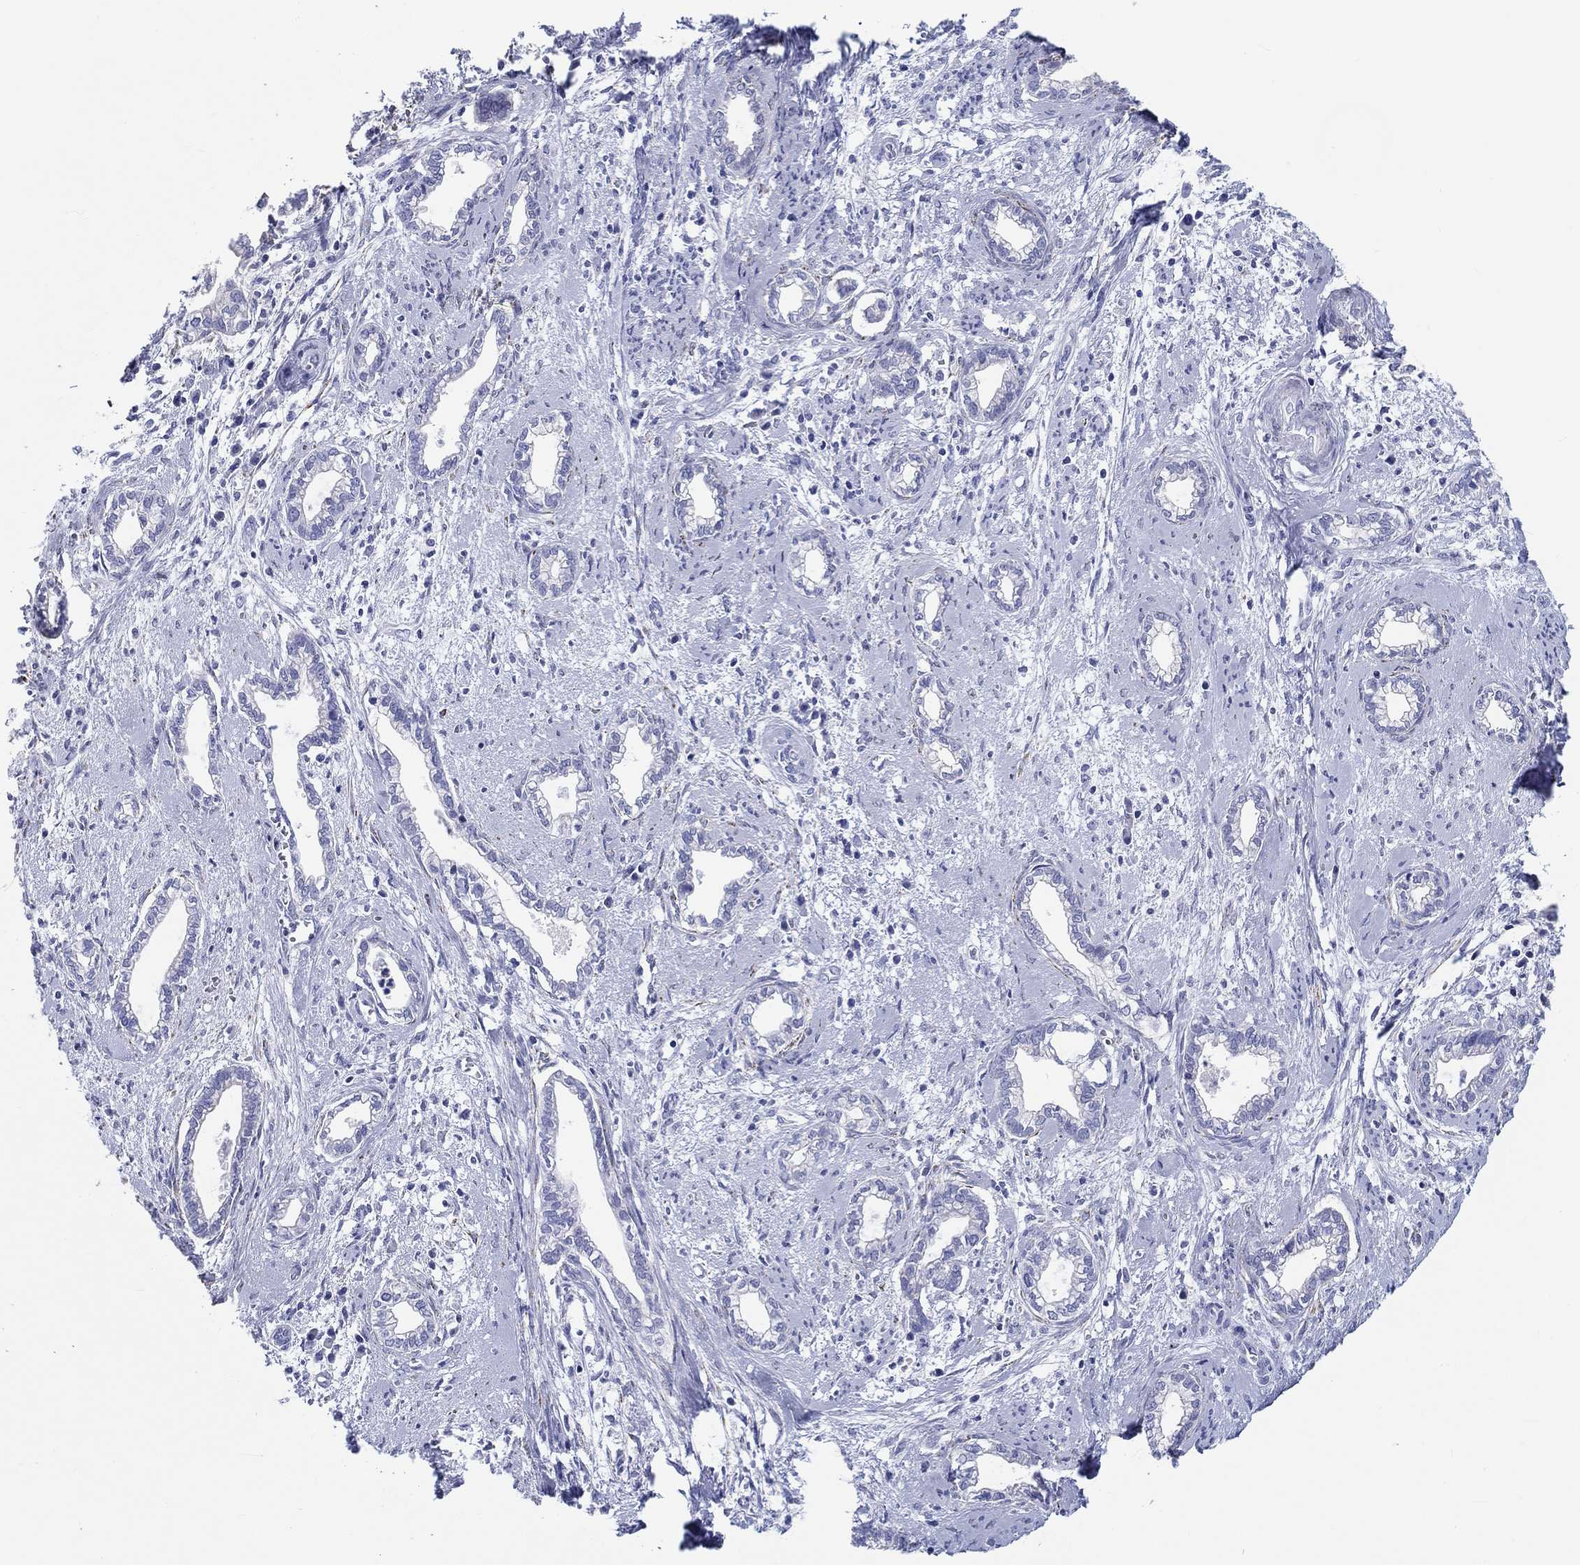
{"staining": {"intensity": "negative", "quantity": "none", "location": "none"}, "tissue": "cervical cancer", "cell_type": "Tumor cells", "image_type": "cancer", "snomed": [{"axis": "morphology", "description": "Adenocarcinoma, NOS"}, {"axis": "topography", "description": "Cervix"}], "caption": "Immunohistochemistry histopathology image of neoplastic tissue: cervical cancer (adenocarcinoma) stained with DAB reveals no significant protein staining in tumor cells.", "gene": "H1-1", "patient": {"sex": "female", "age": 62}}